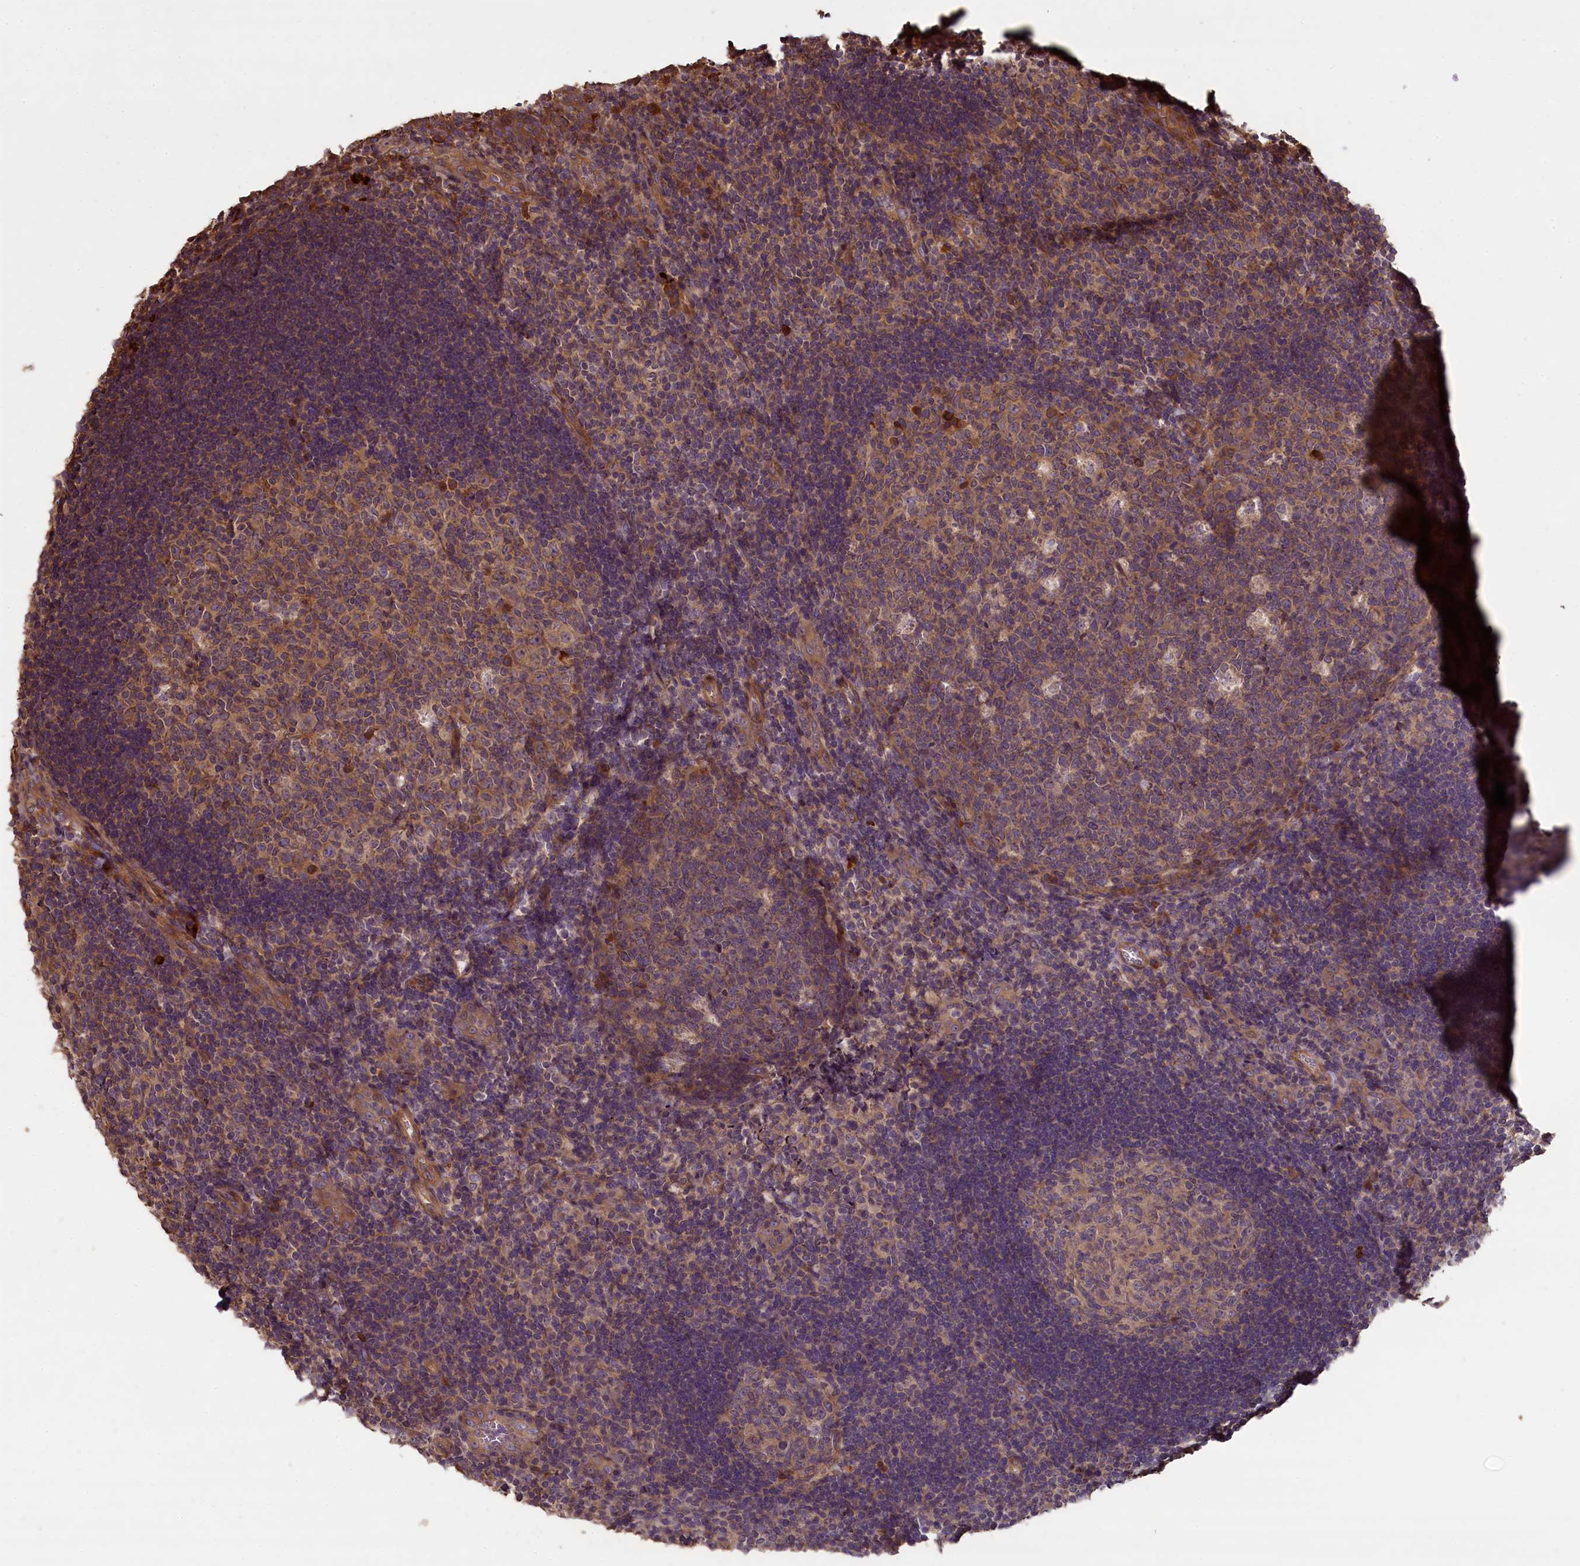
{"staining": {"intensity": "moderate", "quantity": "25%-75%", "location": "cytoplasmic/membranous"}, "tissue": "tonsil", "cell_type": "Germinal center cells", "image_type": "normal", "snomed": [{"axis": "morphology", "description": "Normal tissue, NOS"}, {"axis": "topography", "description": "Tonsil"}], "caption": "IHC (DAB (3,3'-diaminobenzidine)) staining of benign human tonsil exhibits moderate cytoplasmic/membranous protein staining in about 25%-75% of germinal center cells. (DAB = brown stain, brightfield microscopy at high magnification).", "gene": "NUDT6", "patient": {"sex": "male", "age": 17}}